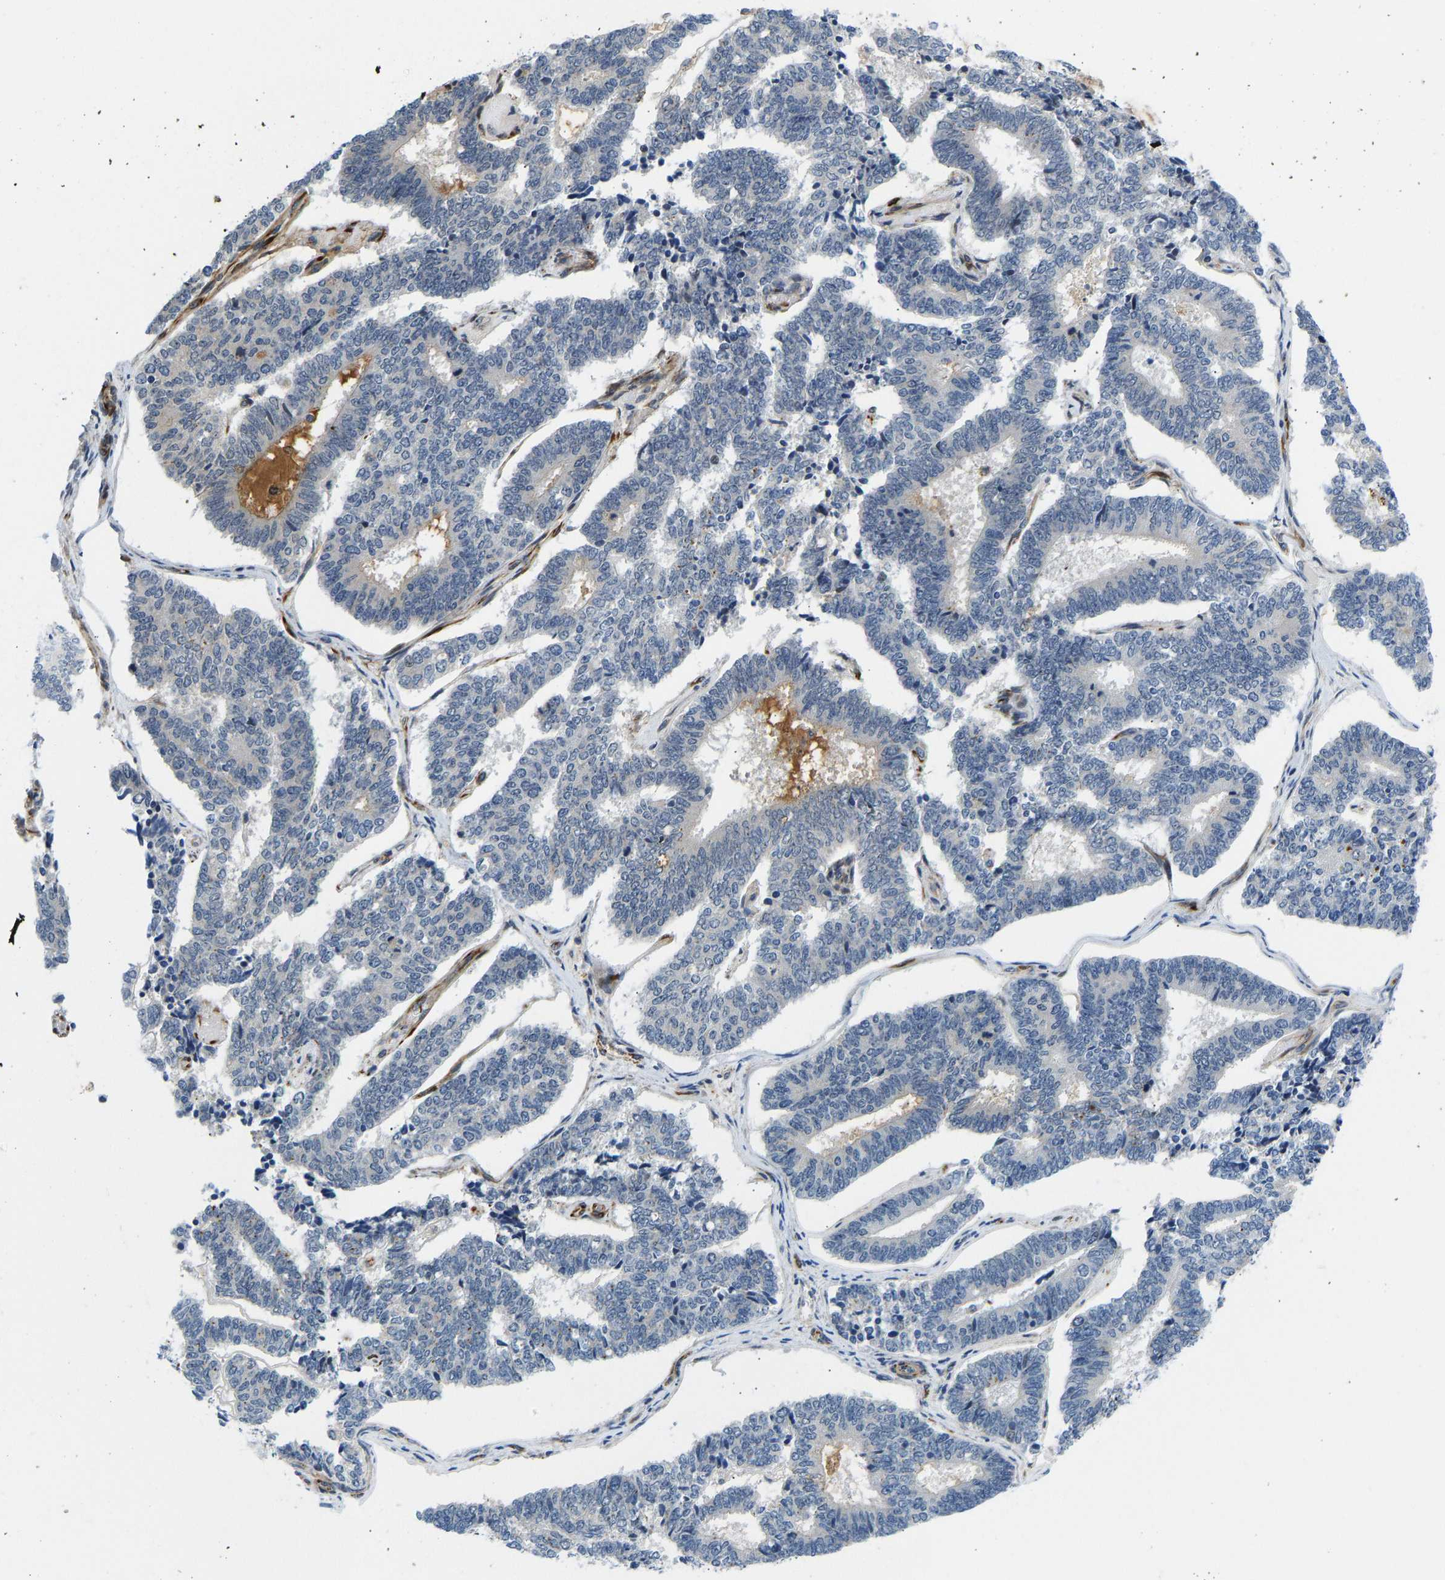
{"staining": {"intensity": "negative", "quantity": "none", "location": "none"}, "tissue": "endometrial cancer", "cell_type": "Tumor cells", "image_type": "cancer", "snomed": [{"axis": "morphology", "description": "Adenocarcinoma, NOS"}, {"axis": "topography", "description": "Endometrium"}], "caption": "Human endometrial adenocarcinoma stained for a protein using IHC displays no staining in tumor cells.", "gene": "RESF1", "patient": {"sex": "female", "age": 70}}